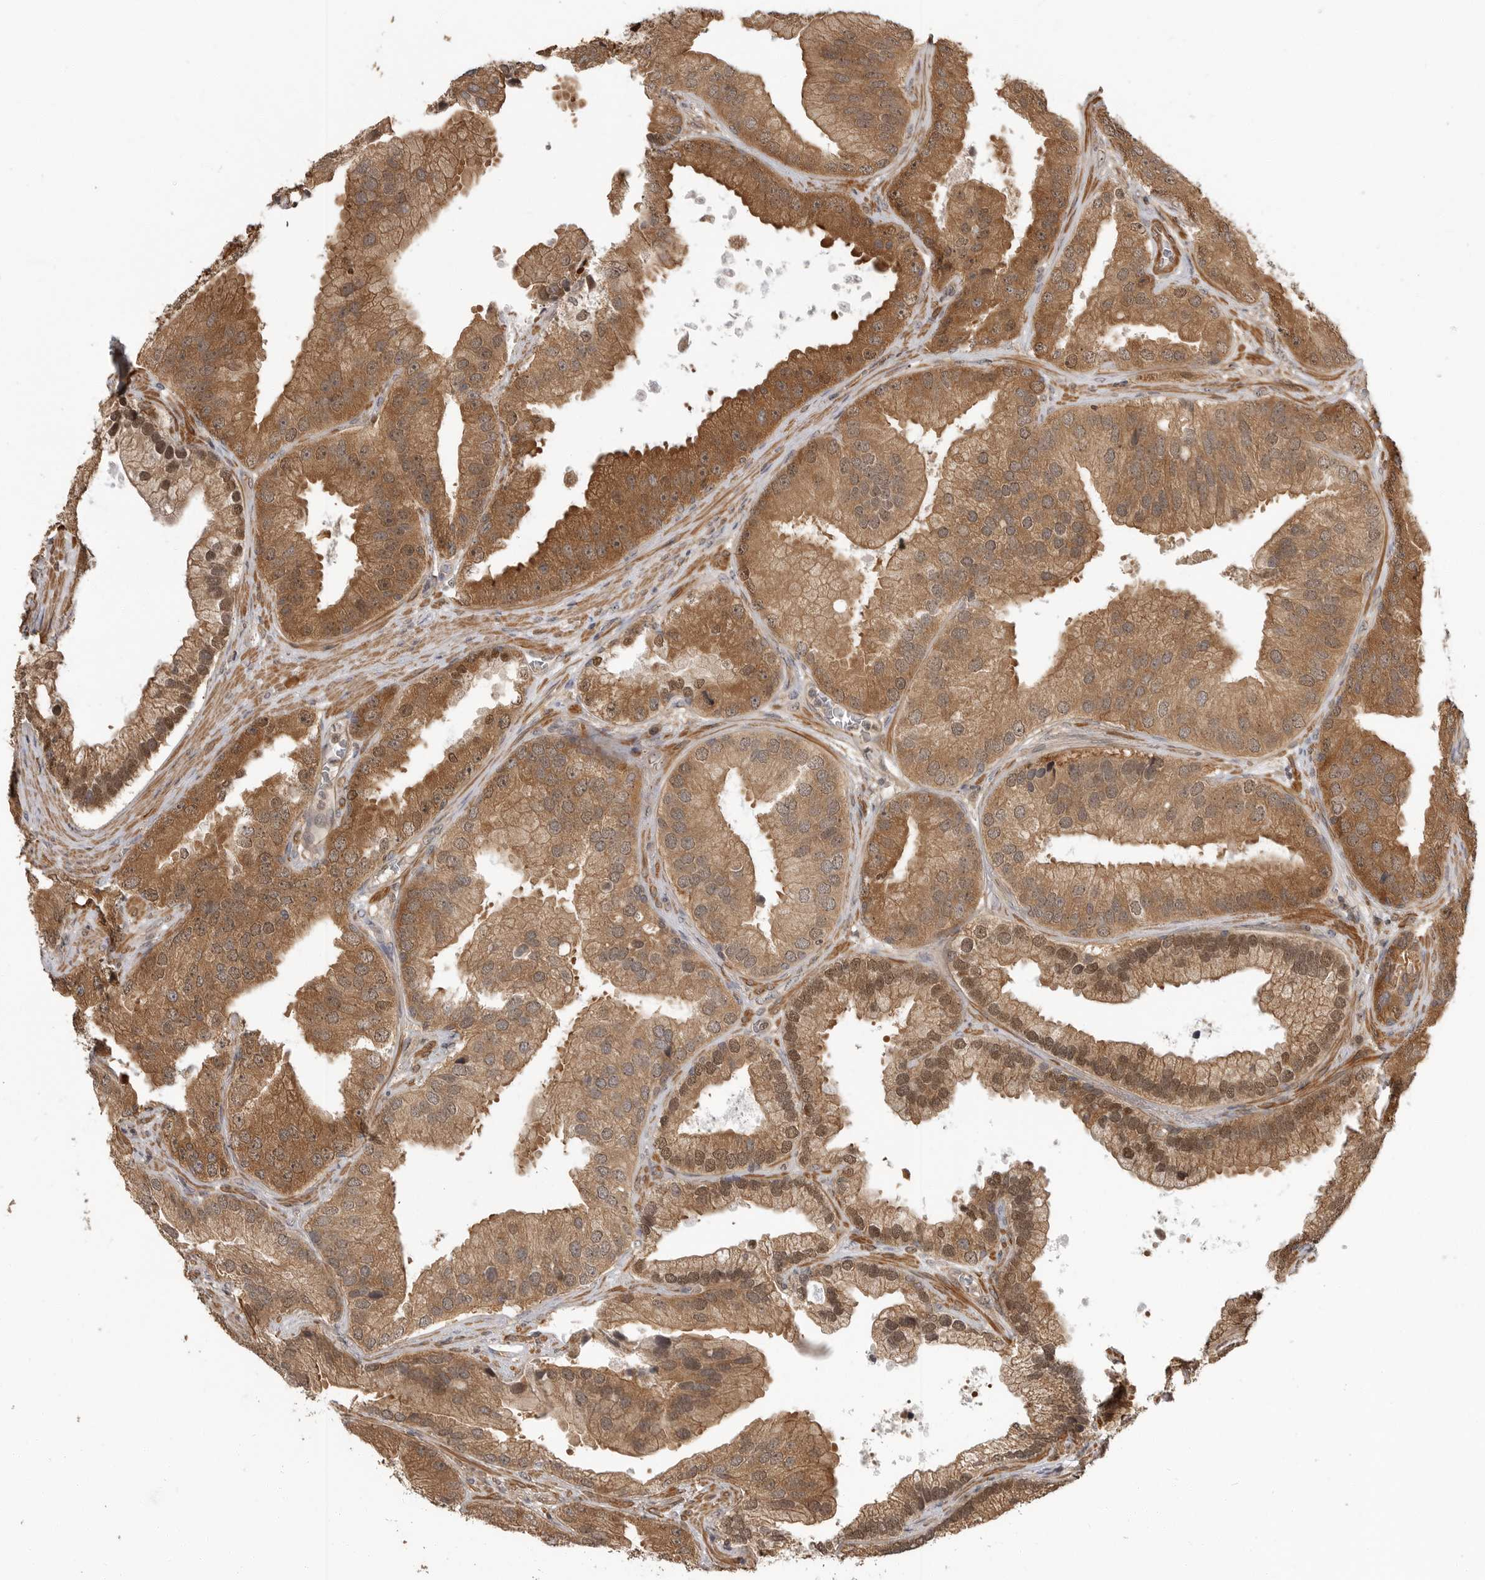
{"staining": {"intensity": "moderate", "quantity": ">75%", "location": "cytoplasmic/membranous,nuclear"}, "tissue": "prostate cancer", "cell_type": "Tumor cells", "image_type": "cancer", "snomed": [{"axis": "morphology", "description": "Adenocarcinoma, High grade"}, {"axis": "topography", "description": "Prostate"}], "caption": "Prostate cancer stained for a protein demonstrates moderate cytoplasmic/membranous and nuclear positivity in tumor cells. The staining was performed using DAB, with brown indicating positive protein expression. Nuclei are stained blue with hematoxylin.", "gene": "ERN1", "patient": {"sex": "male", "age": 70}}